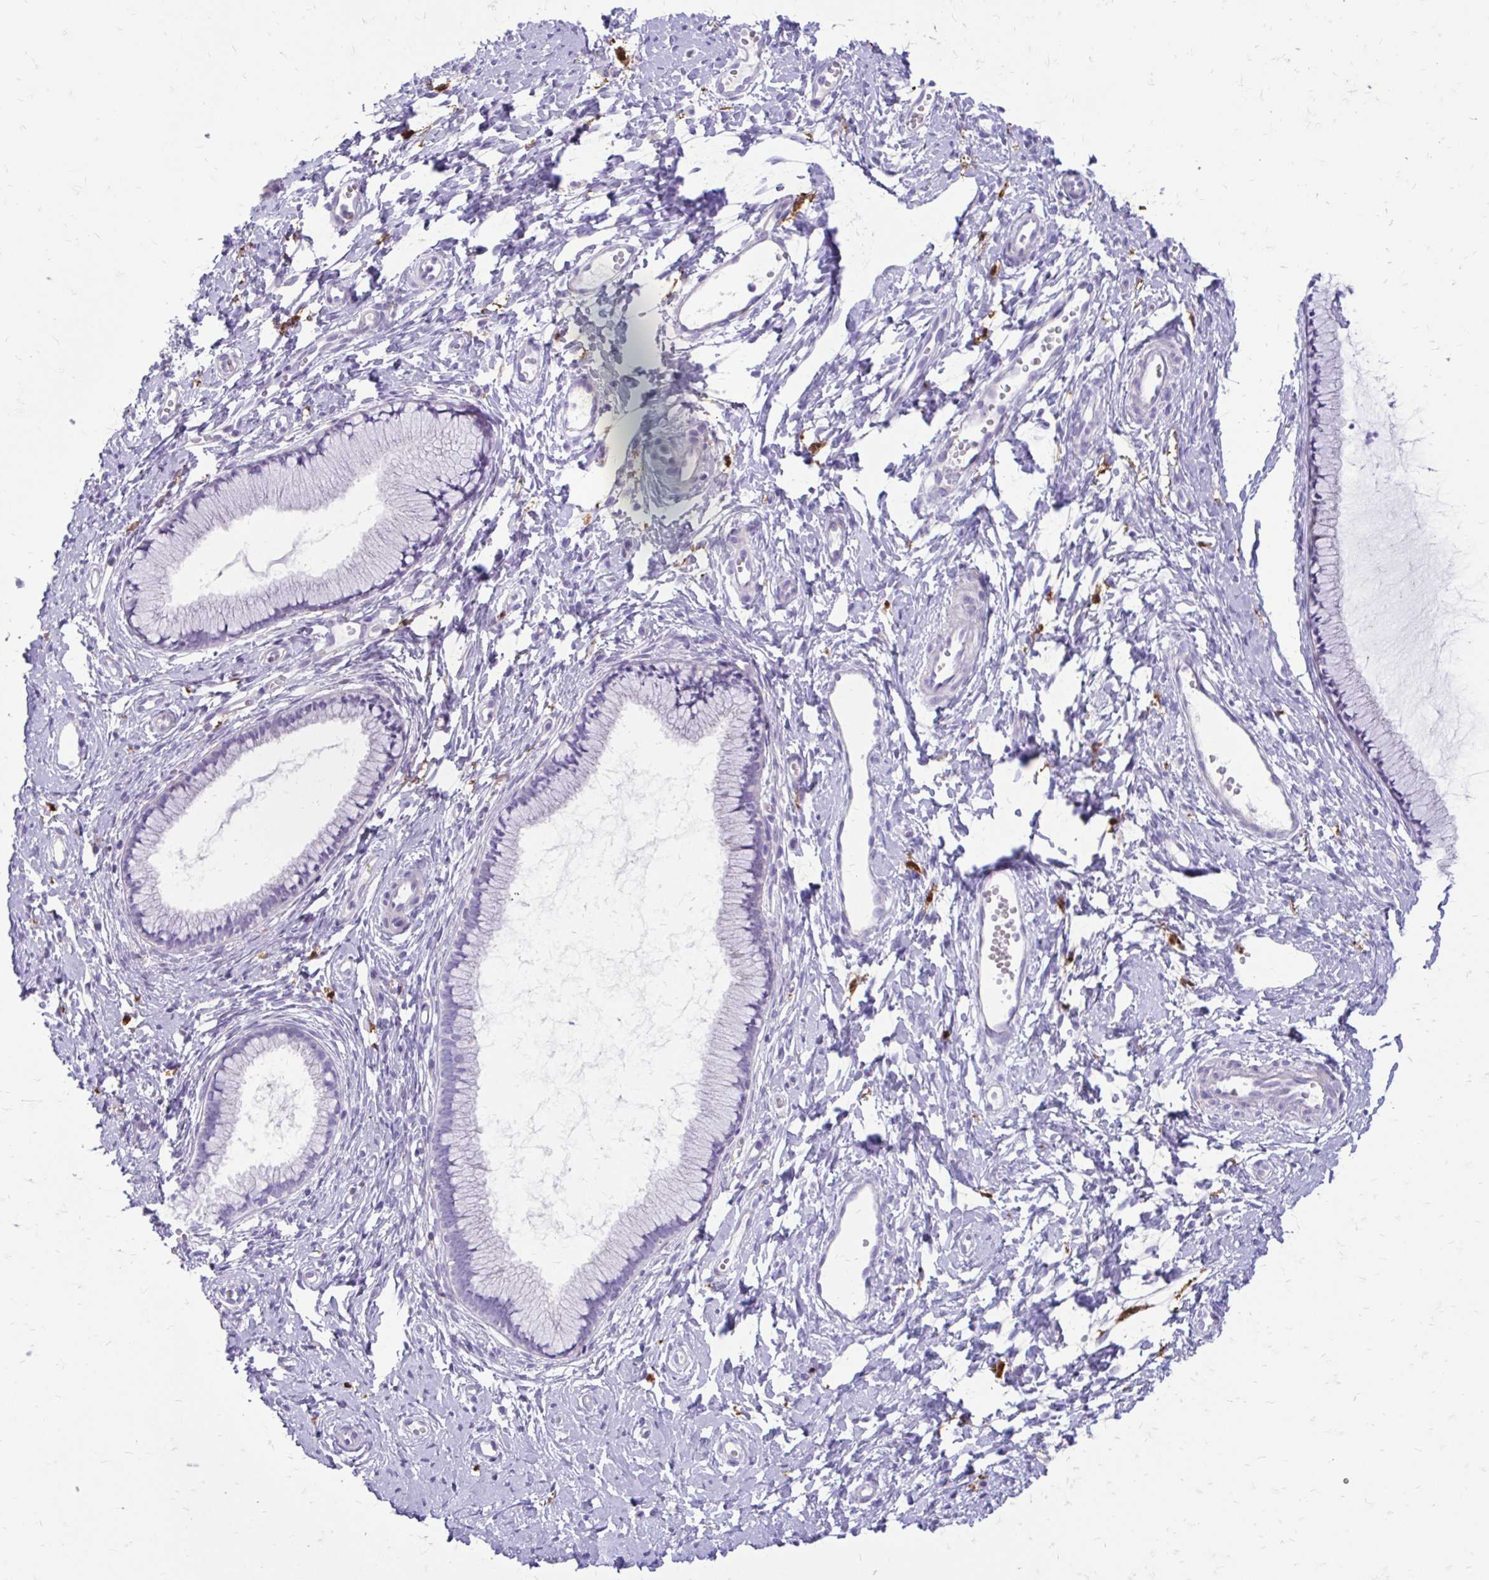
{"staining": {"intensity": "negative", "quantity": "none", "location": "none"}, "tissue": "cervix", "cell_type": "Glandular cells", "image_type": "normal", "snomed": [{"axis": "morphology", "description": "Normal tissue, NOS"}, {"axis": "topography", "description": "Cervix"}], "caption": "A high-resolution micrograph shows IHC staining of normal cervix, which exhibits no significant positivity in glandular cells.", "gene": "SIGLEC11", "patient": {"sex": "female", "age": 40}}